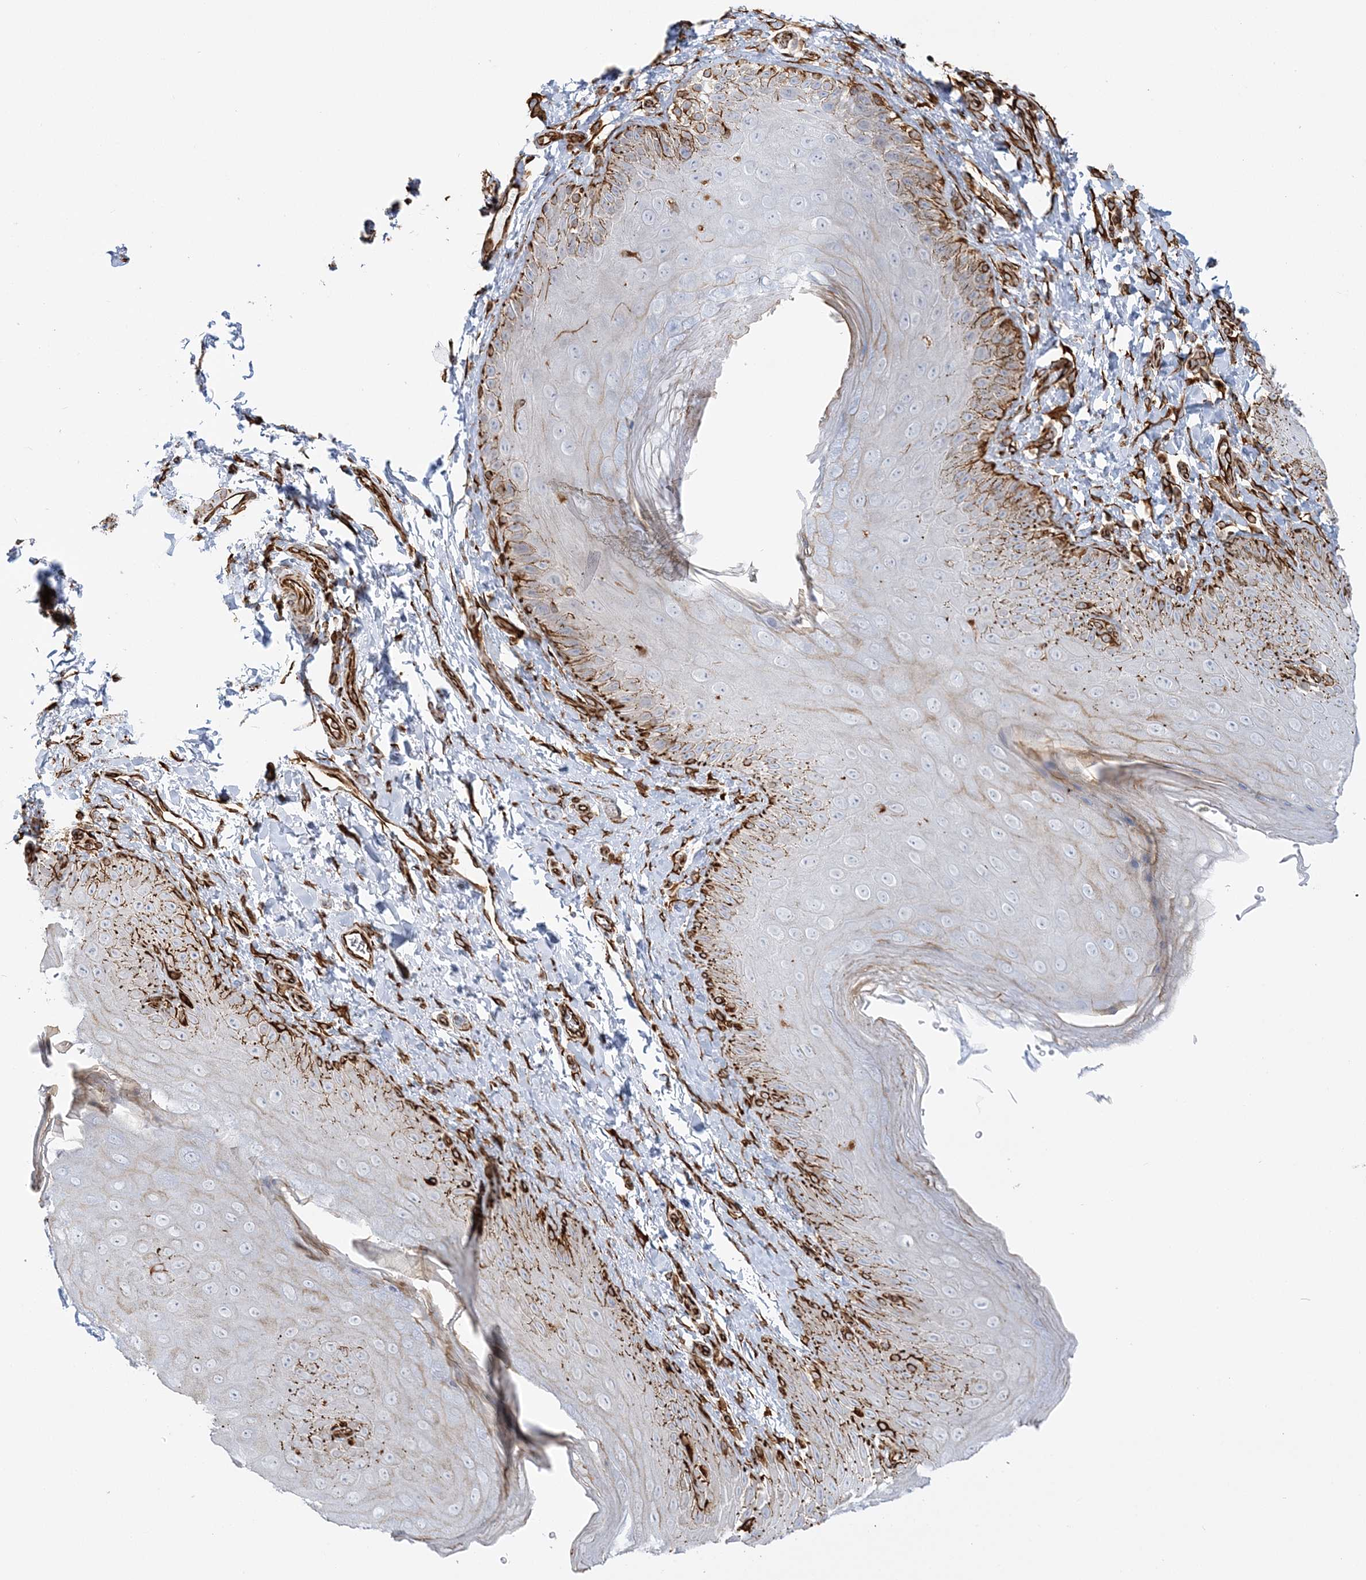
{"staining": {"intensity": "strong", "quantity": "<25%", "location": "cytoplasmic/membranous"}, "tissue": "skin", "cell_type": "Epidermal cells", "image_type": "normal", "snomed": [{"axis": "morphology", "description": "Normal tissue, NOS"}, {"axis": "topography", "description": "Anal"}], "caption": "Brown immunohistochemical staining in unremarkable skin shows strong cytoplasmic/membranous positivity in approximately <25% of epidermal cells. Ihc stains the protein in brown and the nuclei are stained blue.", "gene": "SCLT1", "patient": {"sex": "male", "age": 44}}